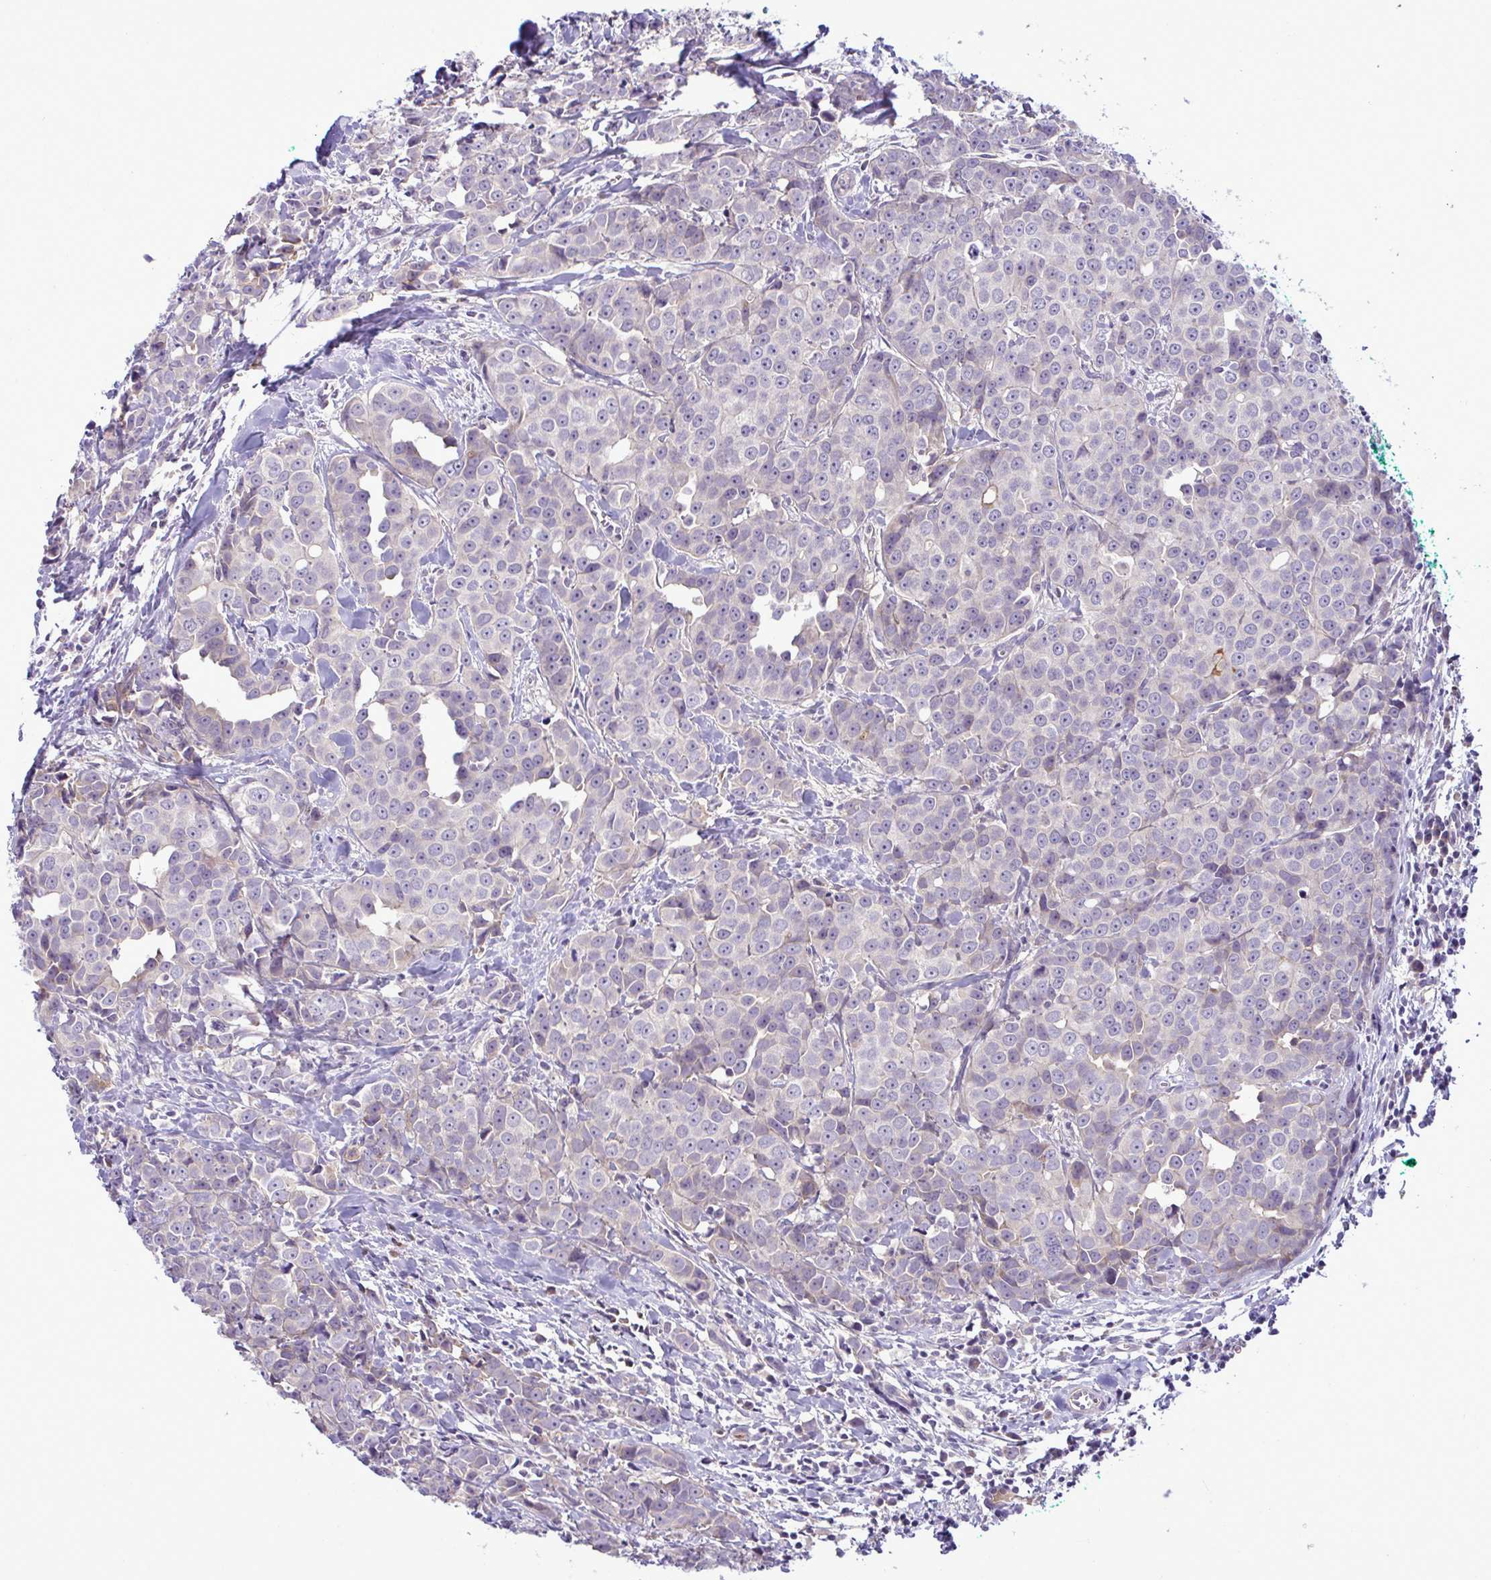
{"staining": {"intensity": "negative", "quantity": "none", "location": "none"}, "tissue": "breast cancer", "cell_type": "Tumor cells", "image_type": "cancer", "snomed": [{"axis": "morphology", "description": "Duct carcinoma"}, {"axis": "topography", "description": "Breast"}], "caption": "Immunohistochemistry of human breast cancer (invasive ductal carcinoma) displays no staining in tumor cells.", "gene": "SYNPO2L", "patient": {"sex": "female", "age": 80}}